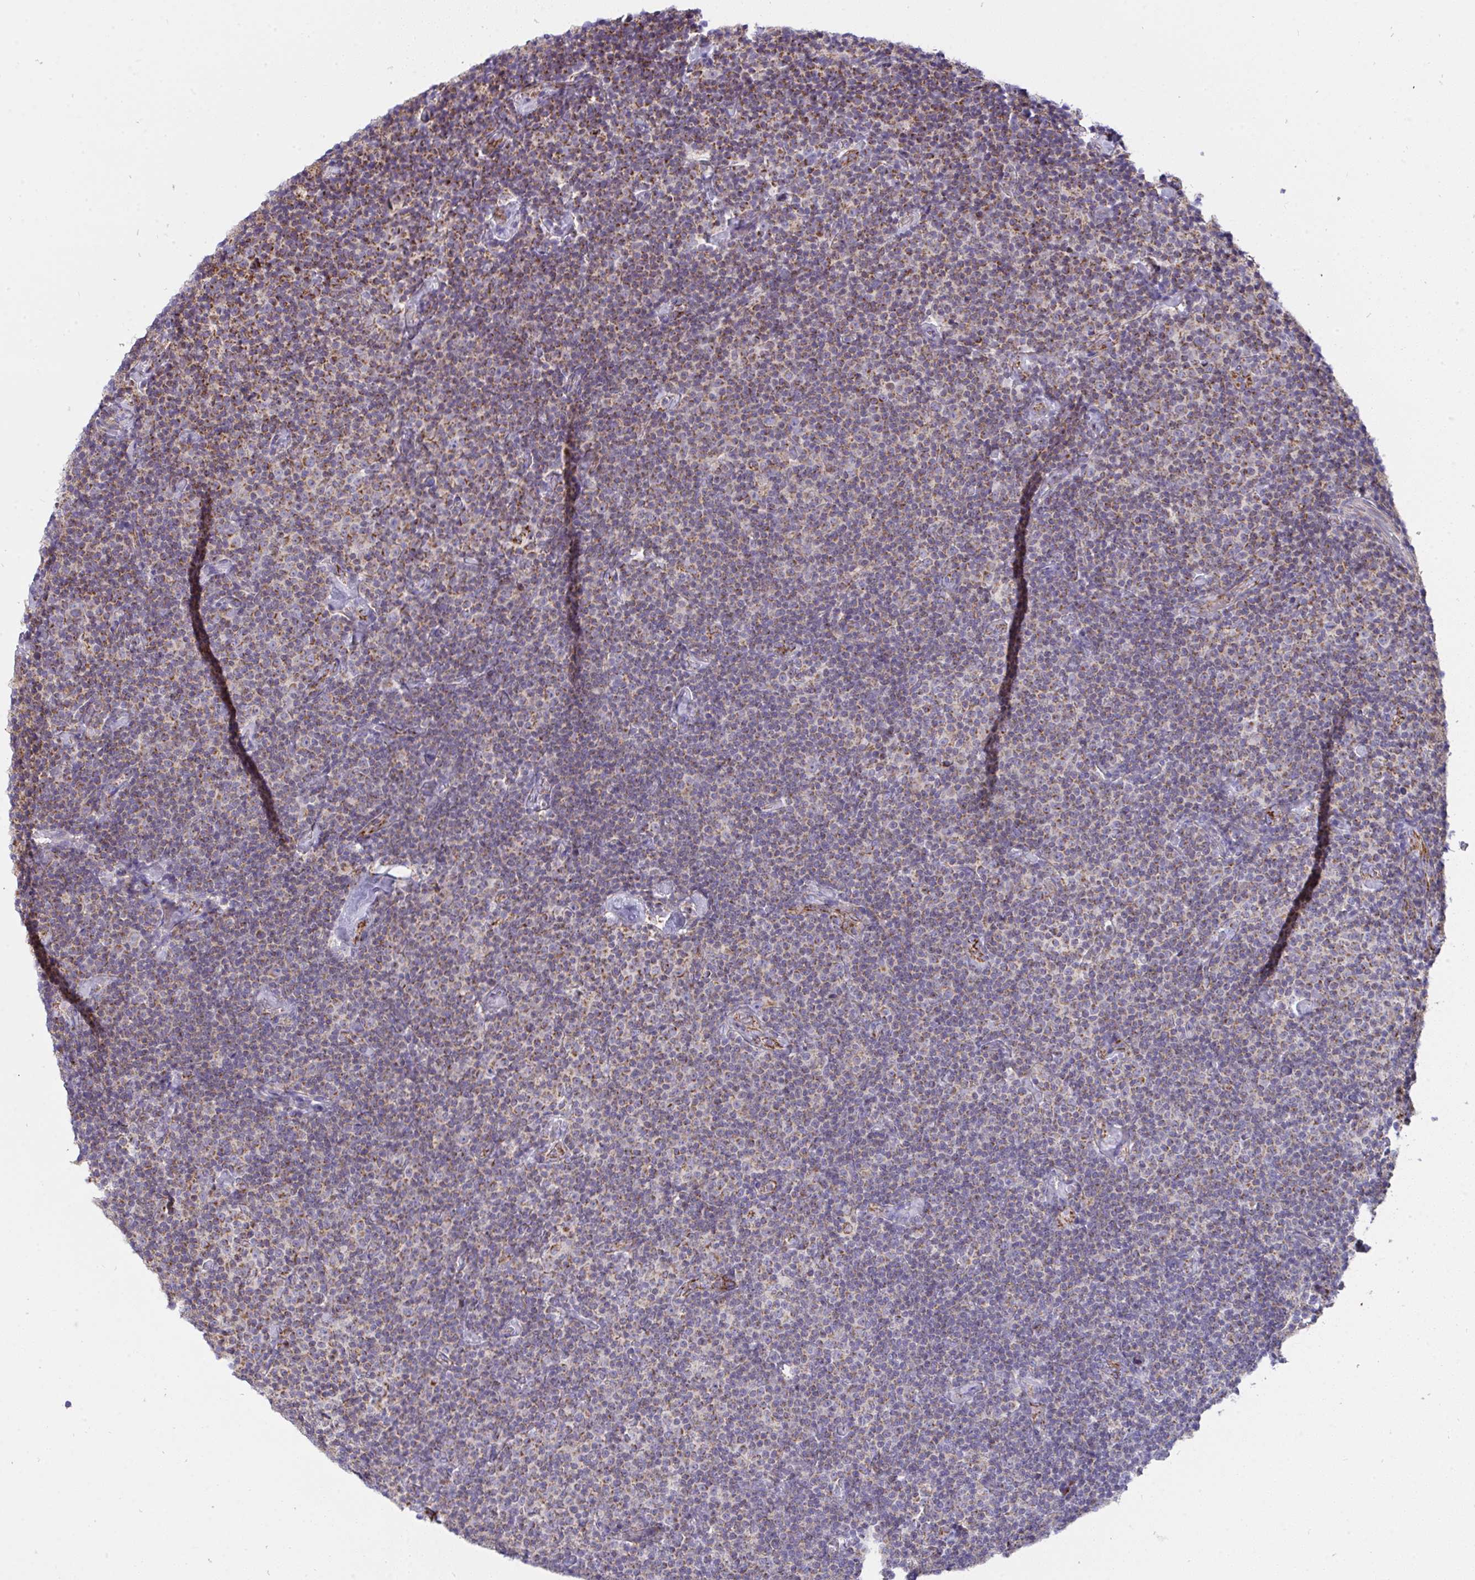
{"staining": {"intensity": "moderate", "quantity": "25%-75%", "location": "cytoplasmic/membranous"}, "tissue": "lymphoma", "cell_type": "Tumor cells", "image_type": "cancer", "snomed": [{"axis": "morphology", "description": "Malignant lymphoma, non-Hodgkin's type, Low grade"}, {"axis": "topography", "description": "Lymph node"}], "caption": "Immunohistochemical staining of human lymphoma demonstrates medium levels of moderate cytoplasmic/membranous expression in about 25%-75% of tumor cells.", "gene": "FAHD1", "patient": {"sex": "male", "age": 81}}